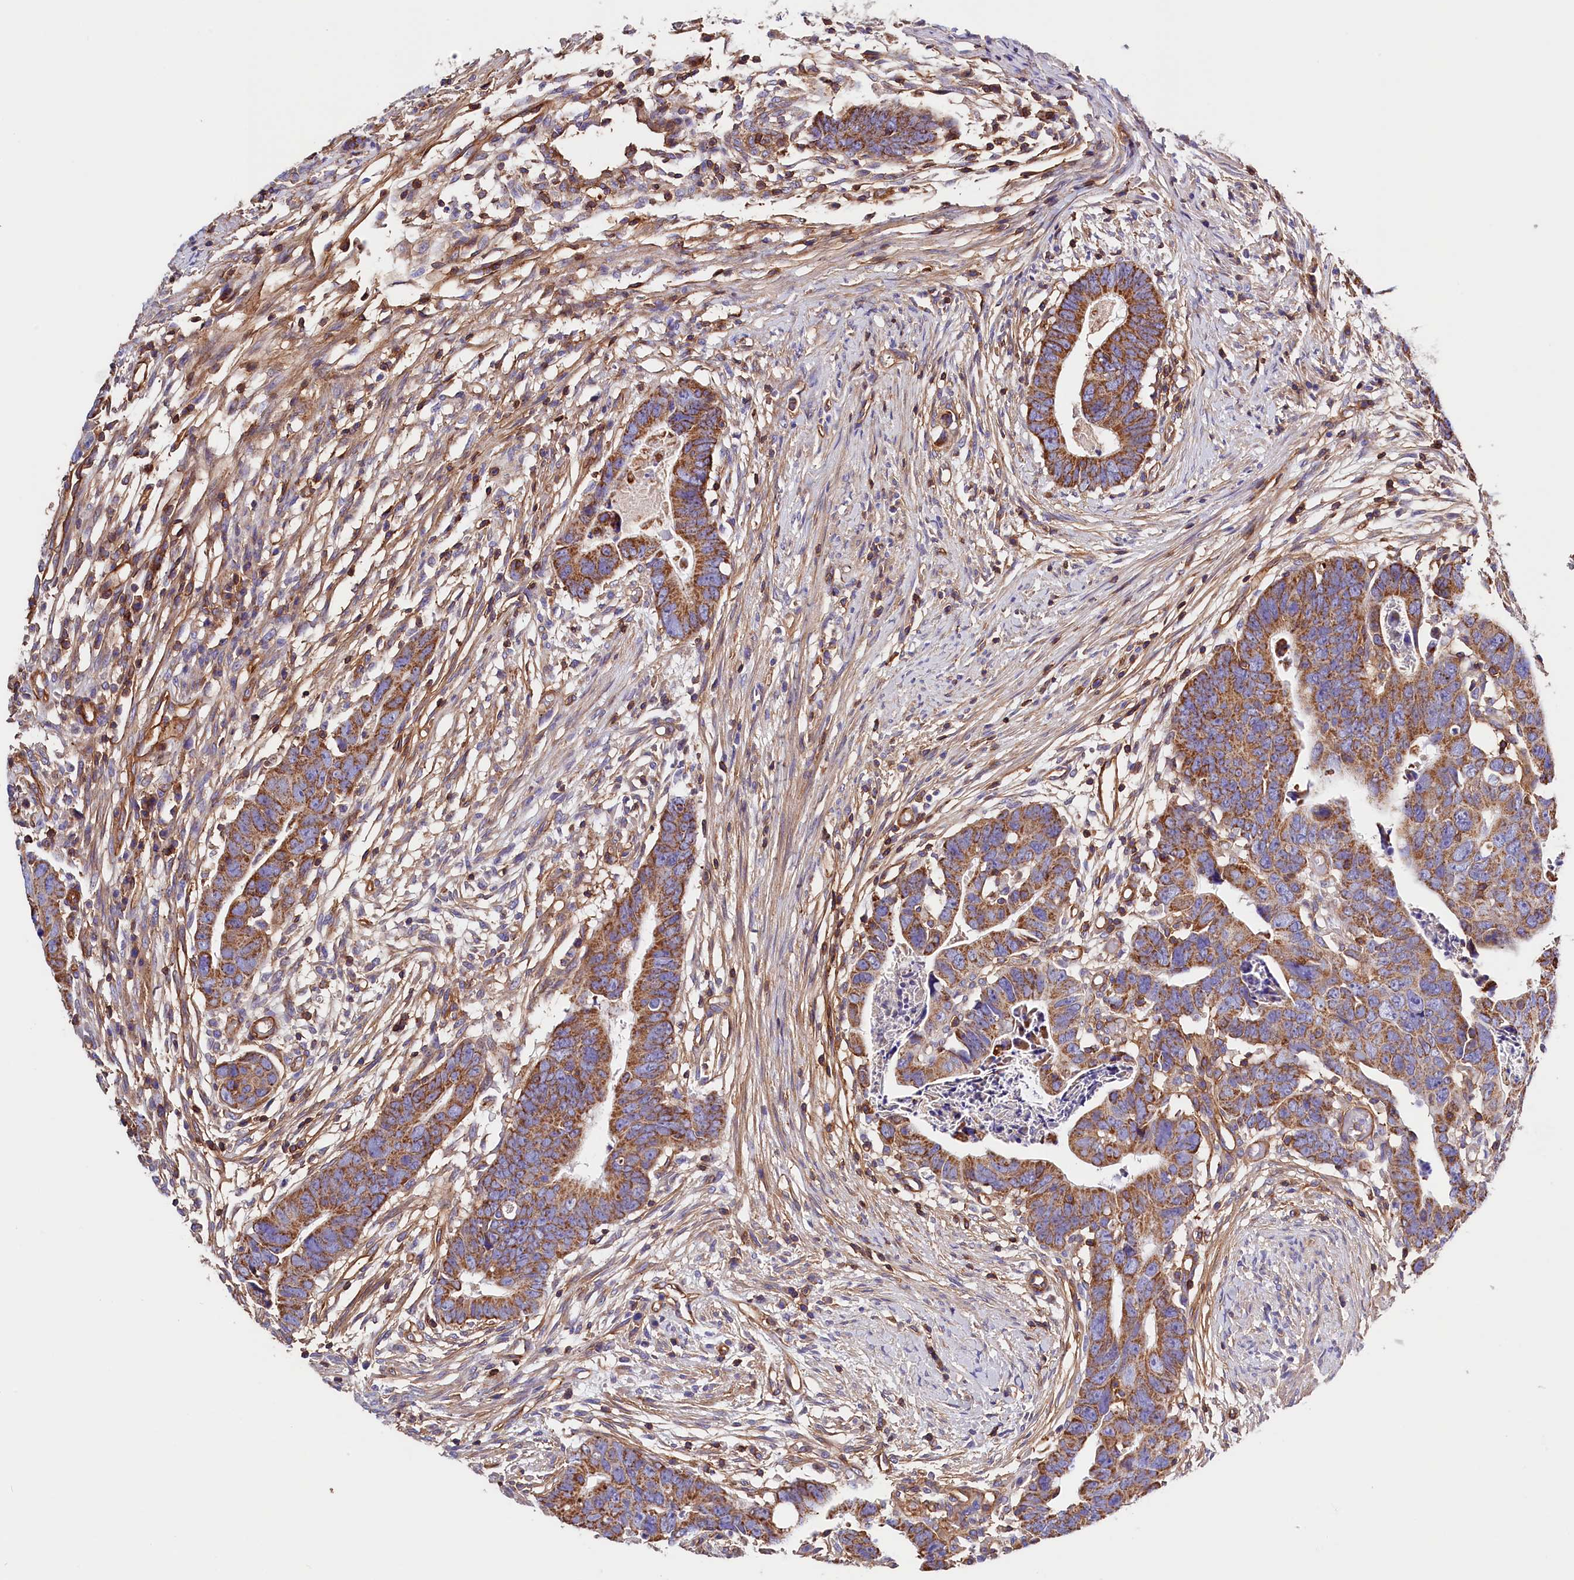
{"staining": {"intensity": "moderate", "quantity": ">75%", "location": "cytoplasmic/membranous"}, "tissue": "colorectal cancer", "cell_type": "Tumor cells", "image_type": "cancer", "snomed": [{"axis": "morphology", "description": "Adenocarcinoma, NOS"}, {"axis": "topography", "description": "Rectum"}], "caption": "An immunohistochemistry (IHC) image of neoplastic tissue is shown. Protein staining in brown labels moderate cytoplasmic/membranous positivity in adenocarcinoma (colorectal) within tumor cells.", "gene": "ATP2B4", "patient": {"sex": "female", "age": 65}}